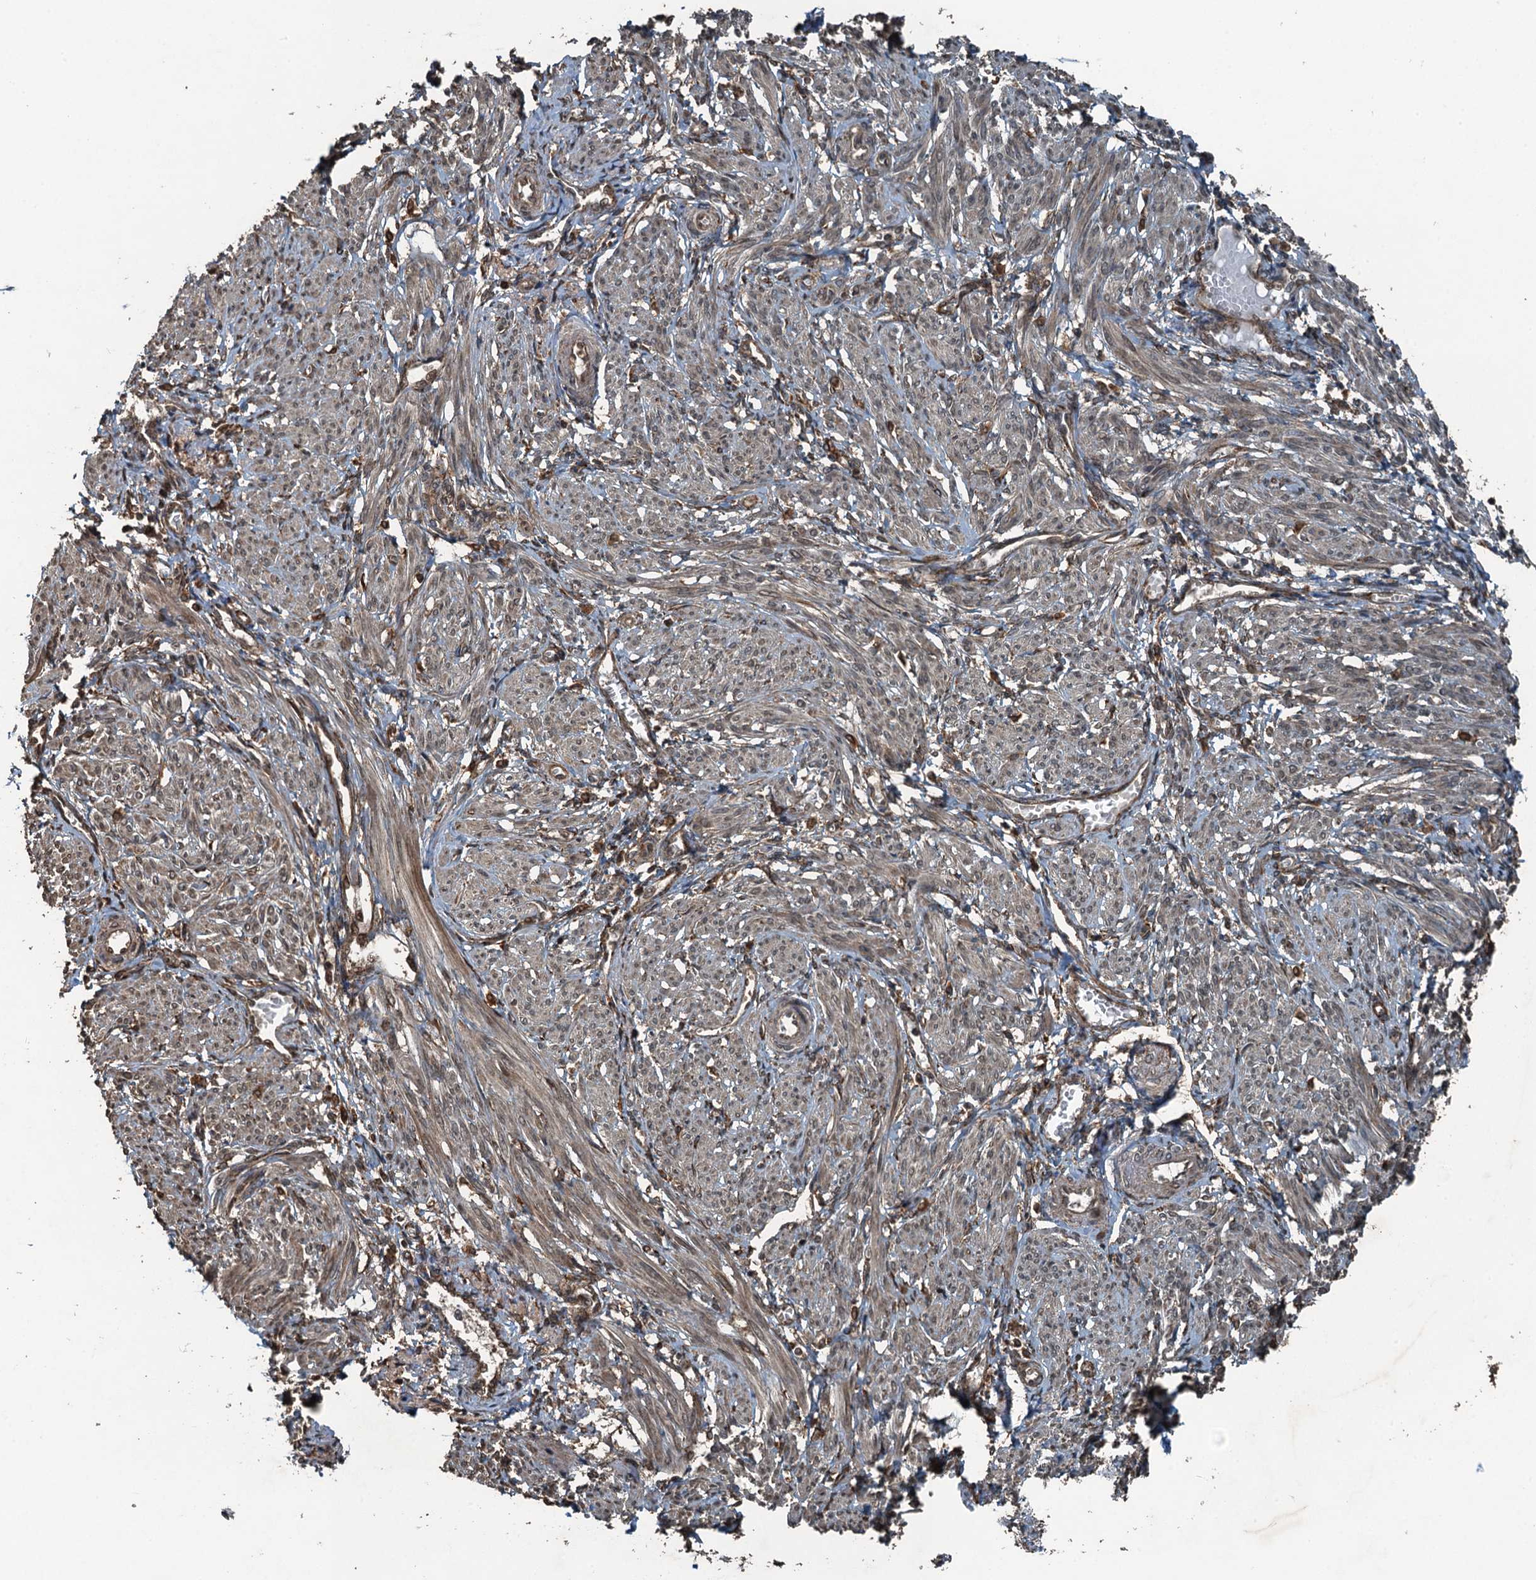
{"staining": {"intensity": "moderate", "quantity": "25%-75%", "location": "cytoplasmic/membranous,nuclear"}, "tissue": "smooth muscle", "cell_type": "Smooth muscle cells", "image_type": "normal", "snomed": [{"axis": "morphology", "description": "Normal tissue, NOS"}, {"axis": "topography", "description": "Smooth muscle"}], "caption": "Immunohistochemistry histopathology image of benign smooth muscle: smooth muscle stained using immunohistochemistry displays medium levels of moderate protein expression localized specifically in the cytoplasmic/membranous,nuclear of smooth muscle cells, appearing as a cytoplasmic/membranous,nuclear brown color.", "gene": "TCTN1", "patient": {"sex": "female", "age": 39}}